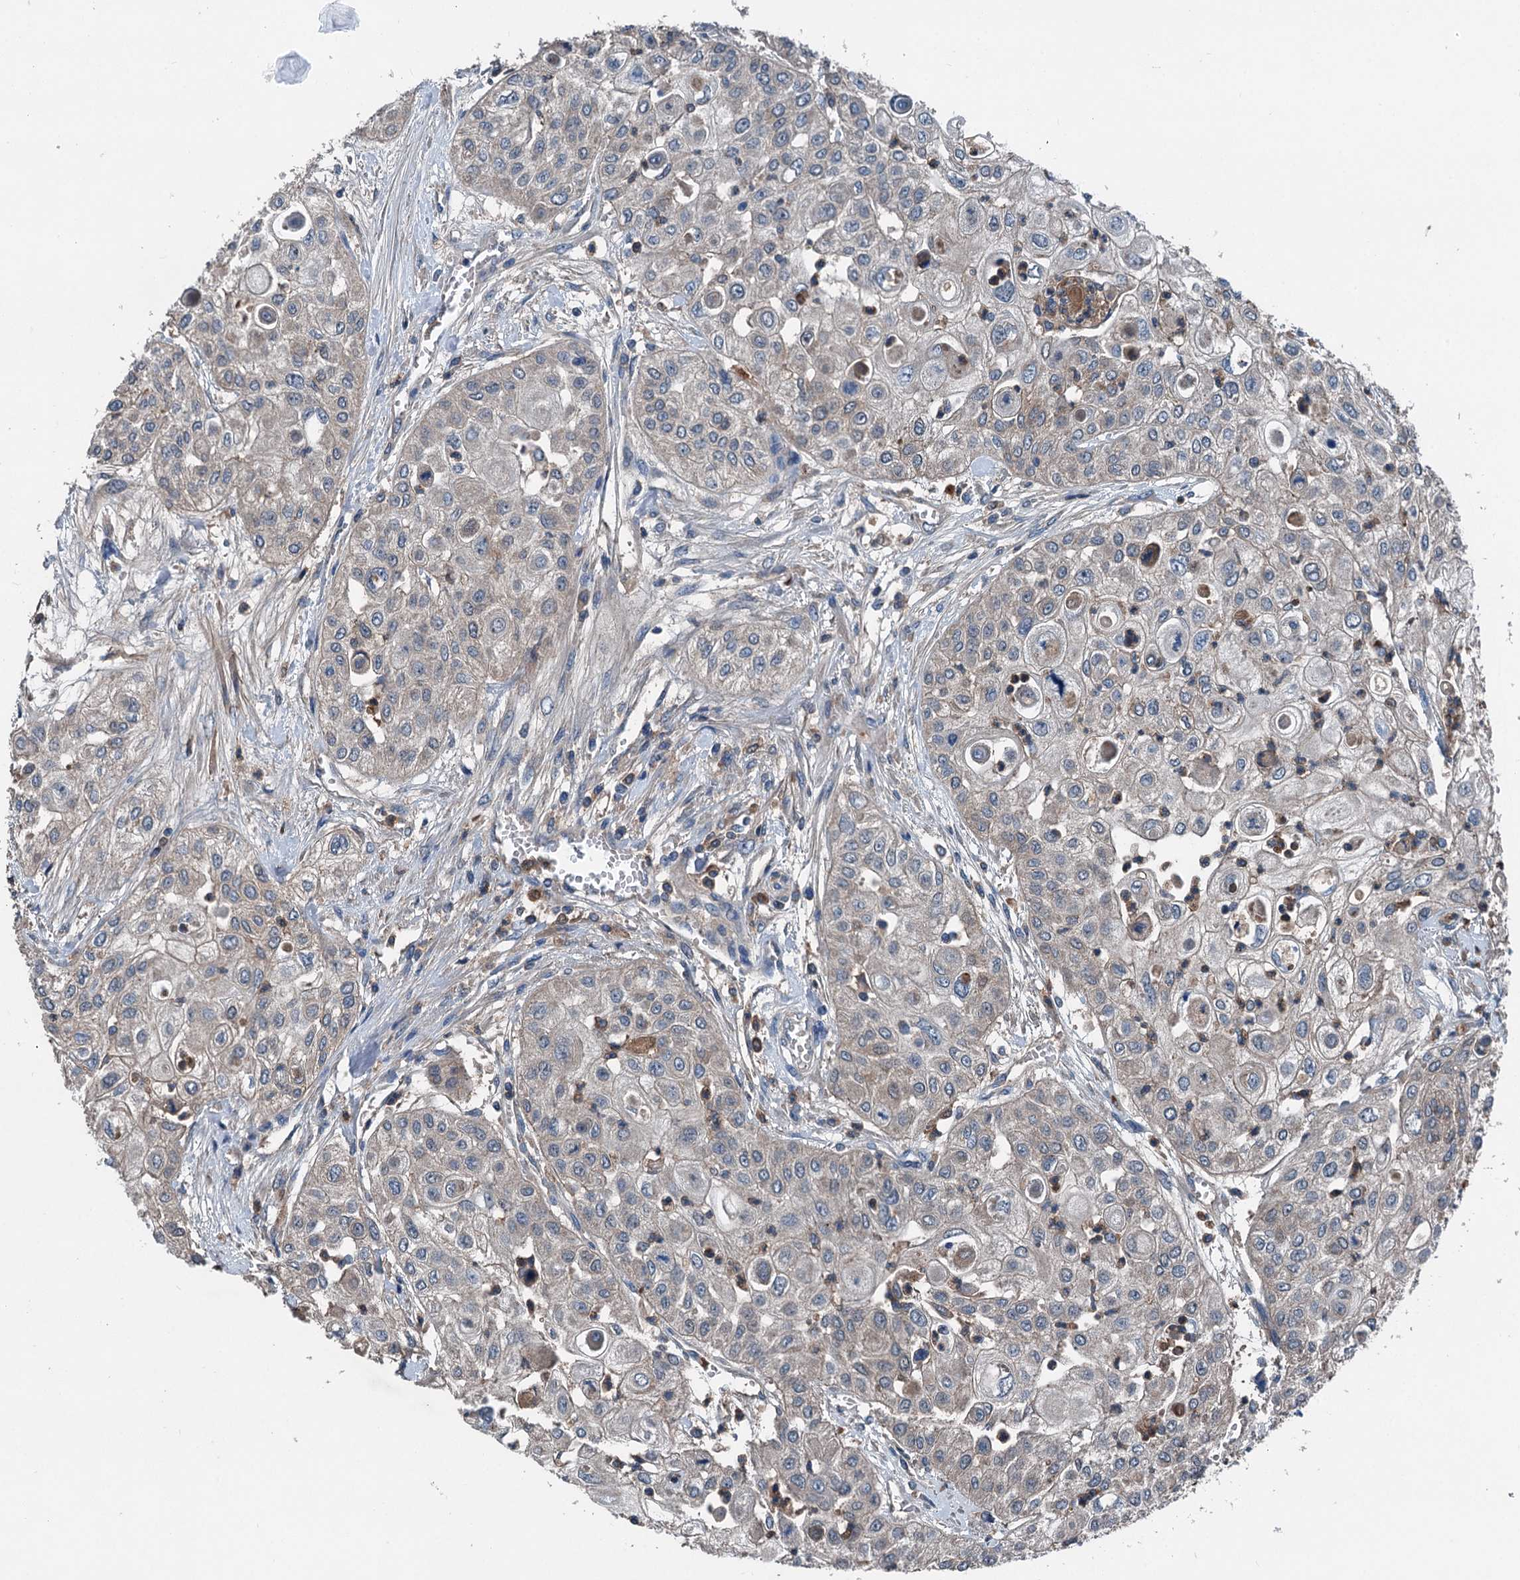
{"staining": {"intensity": "negative", "quantity": "none", "location": "none"}, "tissue": "urothelial cancer", "cell_type": "Tumor cells", "image_type": "cancer", "snomed": [{"axis": "morphology", "description": "Urothelial carcinoma, High grade"}, {"axis": "topography", "description": "Urinary bladder"}], "caption": "Immunohistochemistry (IHC) photomicrograph of urothelial carcinoma (high-grade) stained for a protein (brown), which exhibits no staining in tumor cells.", "gene": "PDSS1", "patient": {"sex": "female", "age": 79}}